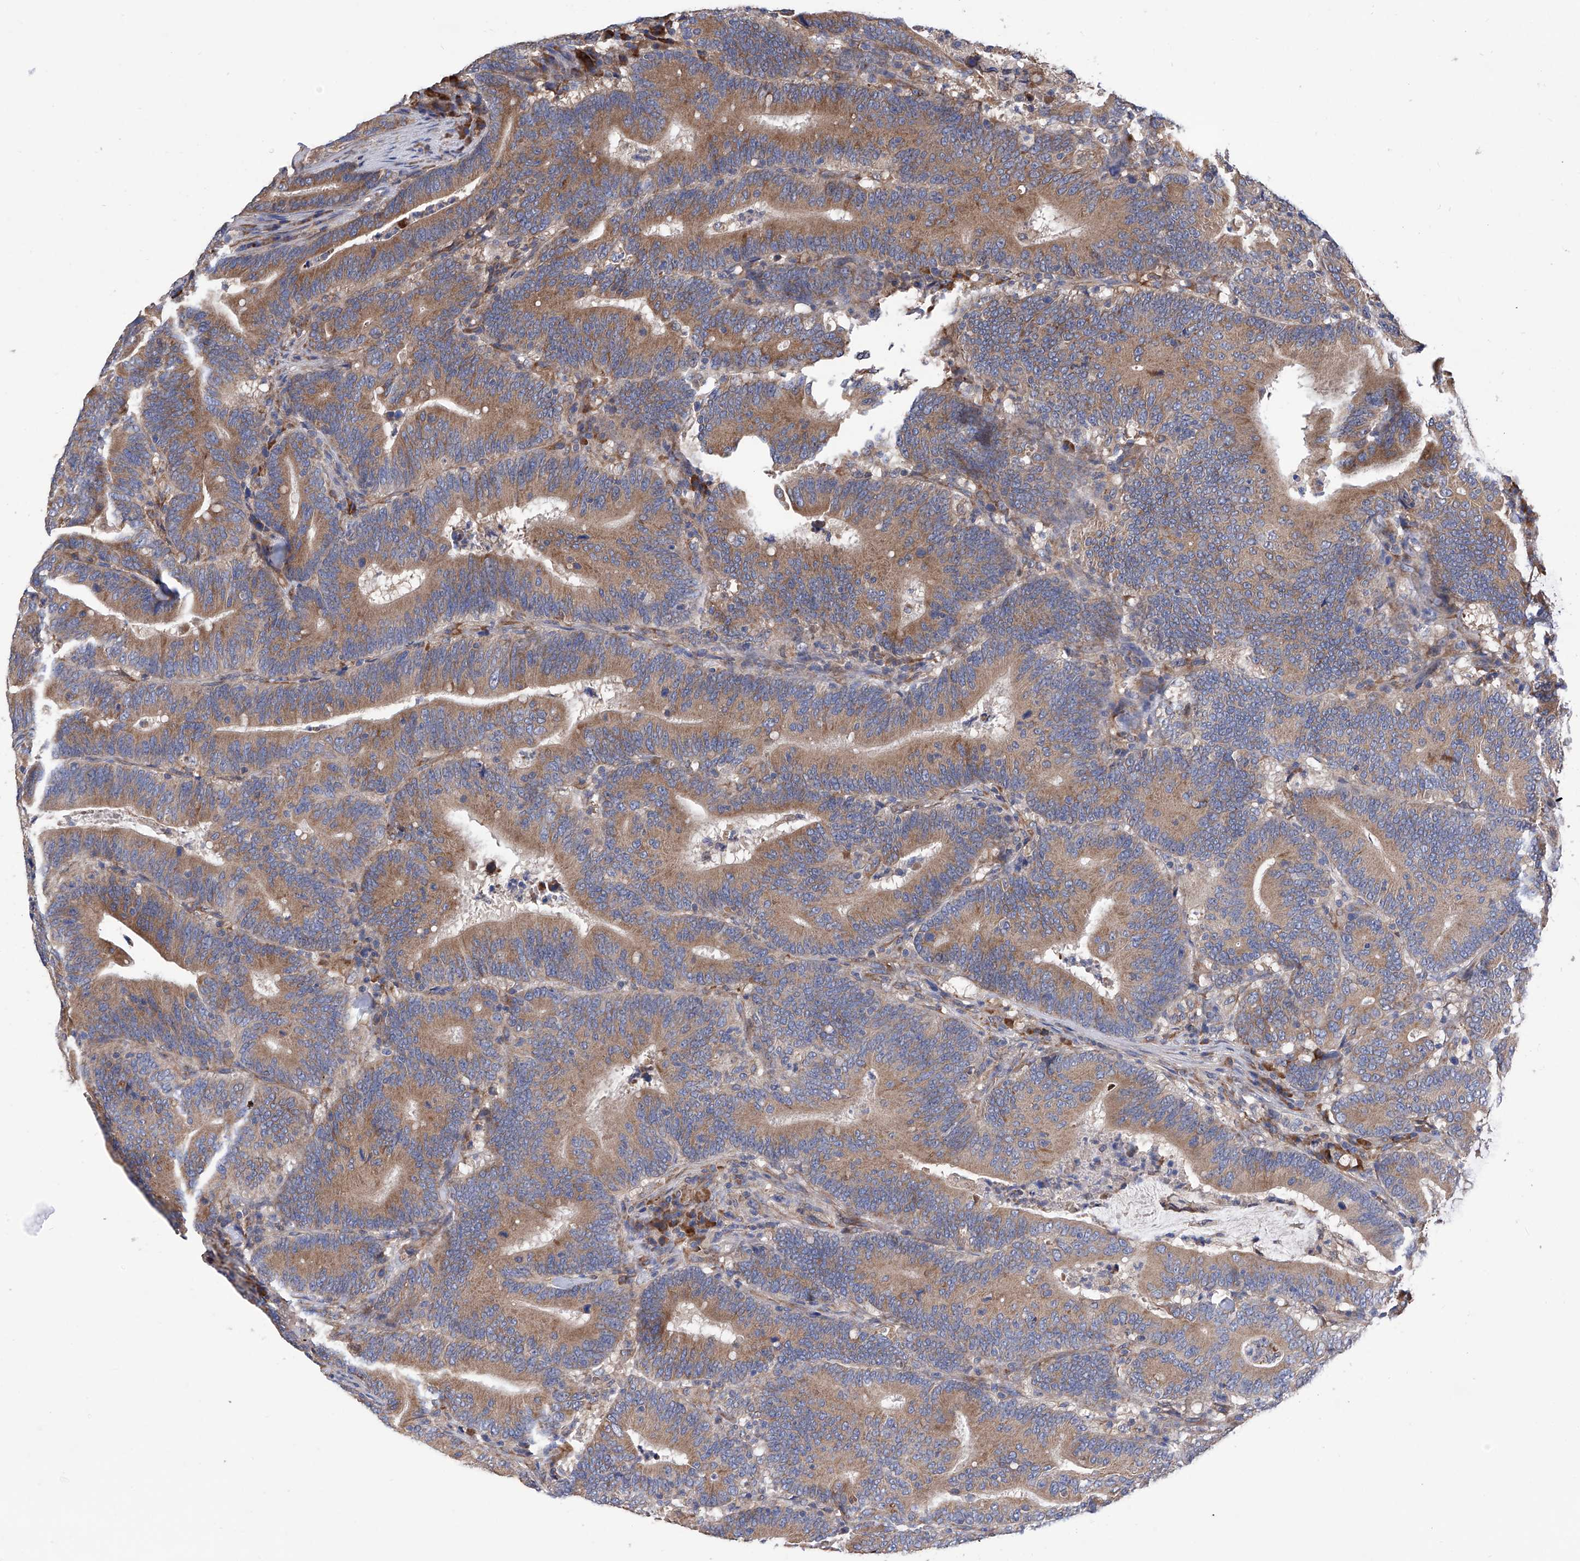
{"staining": {"intensity": "moderate", "quantity": ">75%", "location": "cytoplasmic/membranous"}, "tissue": "colorectal cancer", "cell_type": "Tumor cells", "image_type": "cancer", "snomed": [{"axis": "morphology", "description": "Adenocarcinoma, NOS"}, {"axis": "topography", "description": "Colon"}], "caption": "Immunohistochemical staining of colorectal adenocarcinoma exhibits moderate cytoplasmic/membranous protein staining in about >75% of tumor cells.", "gene": "INPP5B", "patient": {"sex": "female", "age": 66}}